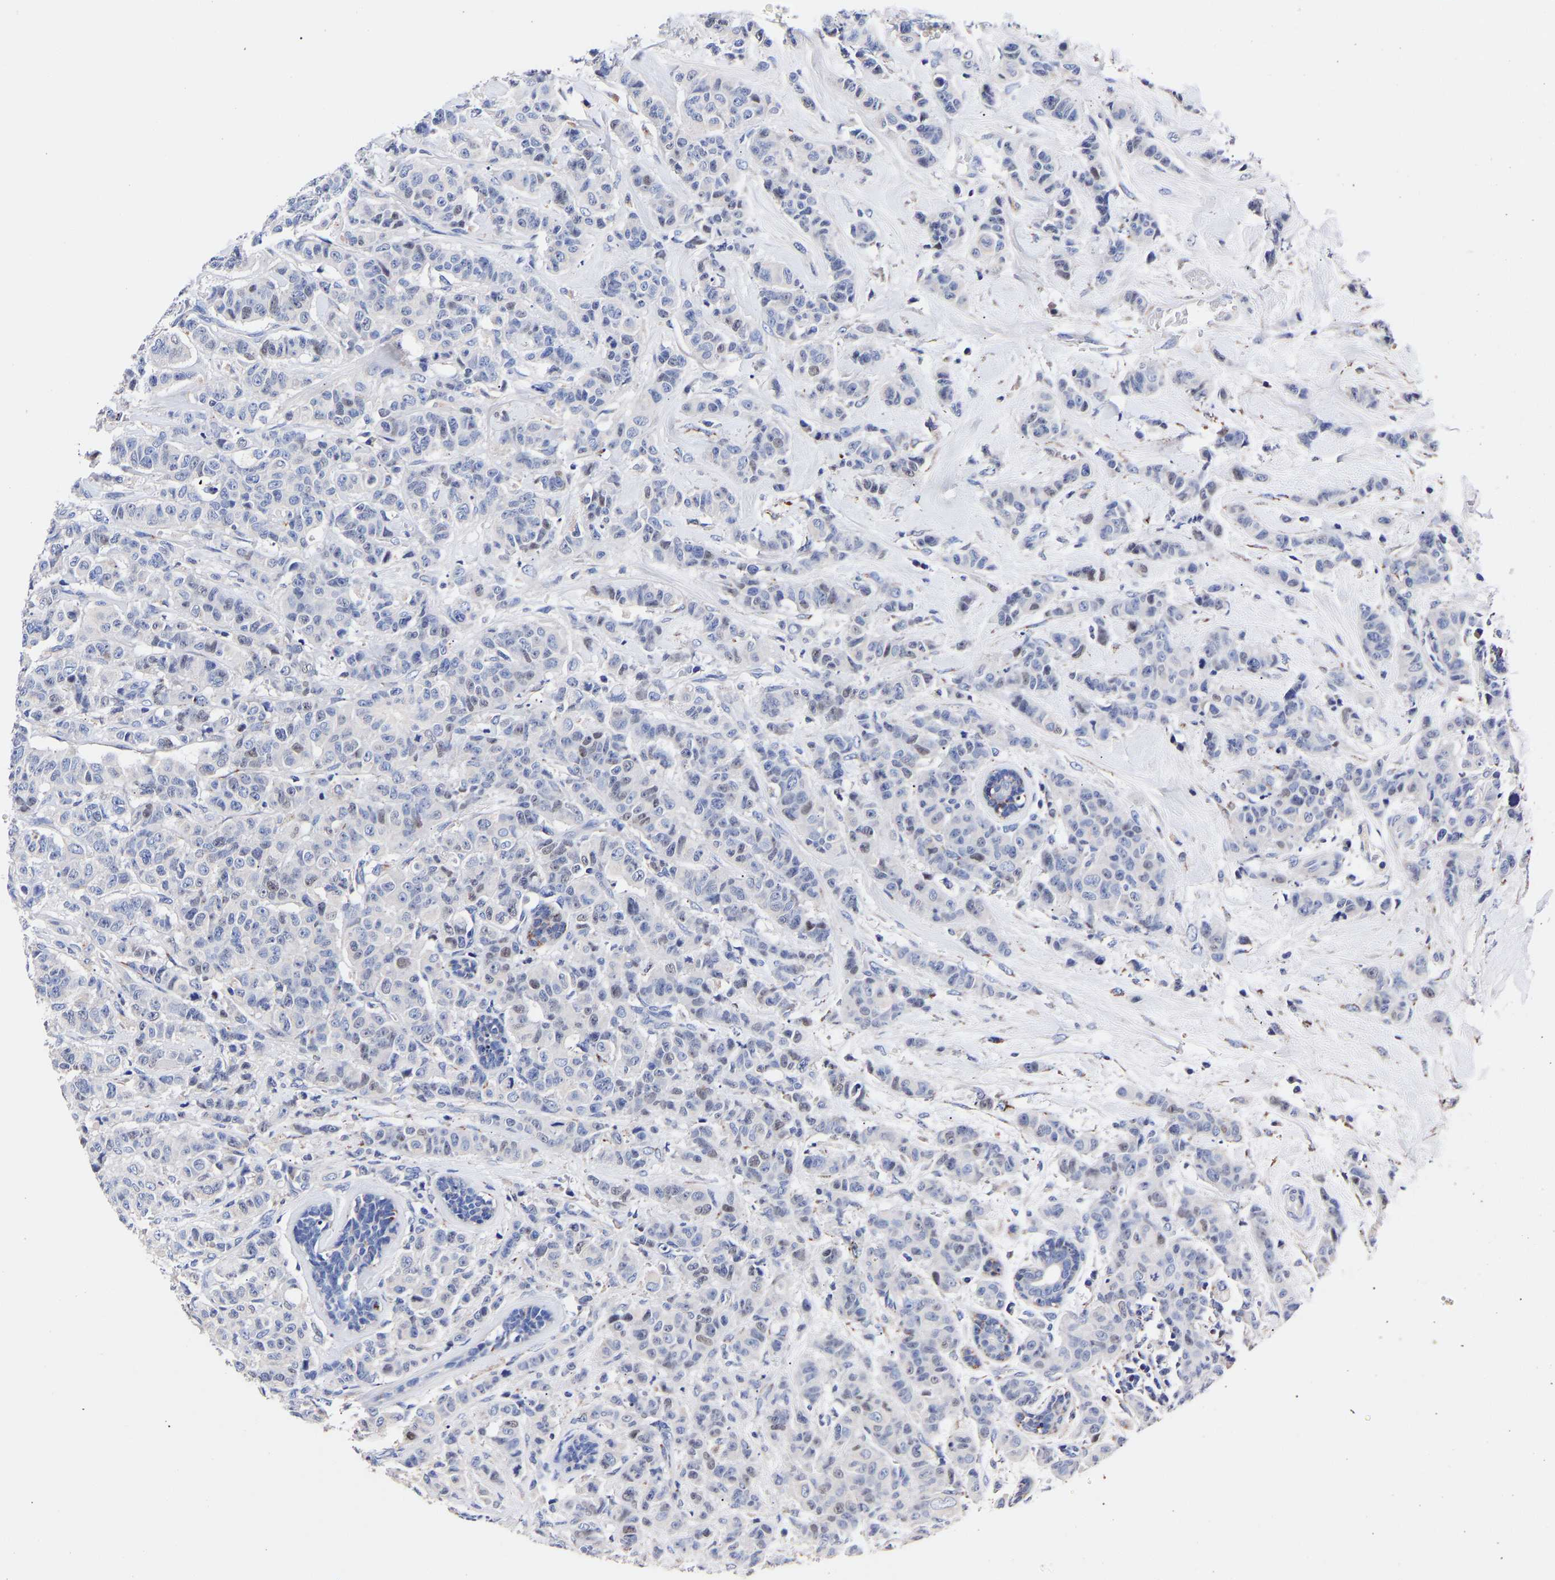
{"staining": {"intensity": "negative", "quantity": "none", "location": "none"}, "tissue": "breast cancer", "cell_type": "Tumor cells", "image_type": "cancer", "snomed": [{"axis": "morphology", "description": "Normal tissue, NOS"}, {"axis": "morphology", "description": "Duct carcinoma"}, {"axis": "topography", "description": "Breast"}], "caption": "DAB immunohistochemical staining of human breast invasive ductal carcinoma demonstrates no significant positivity in tumor cells.", "gene": "SEM1", "patient": {"sex": "female", "age": 40}}